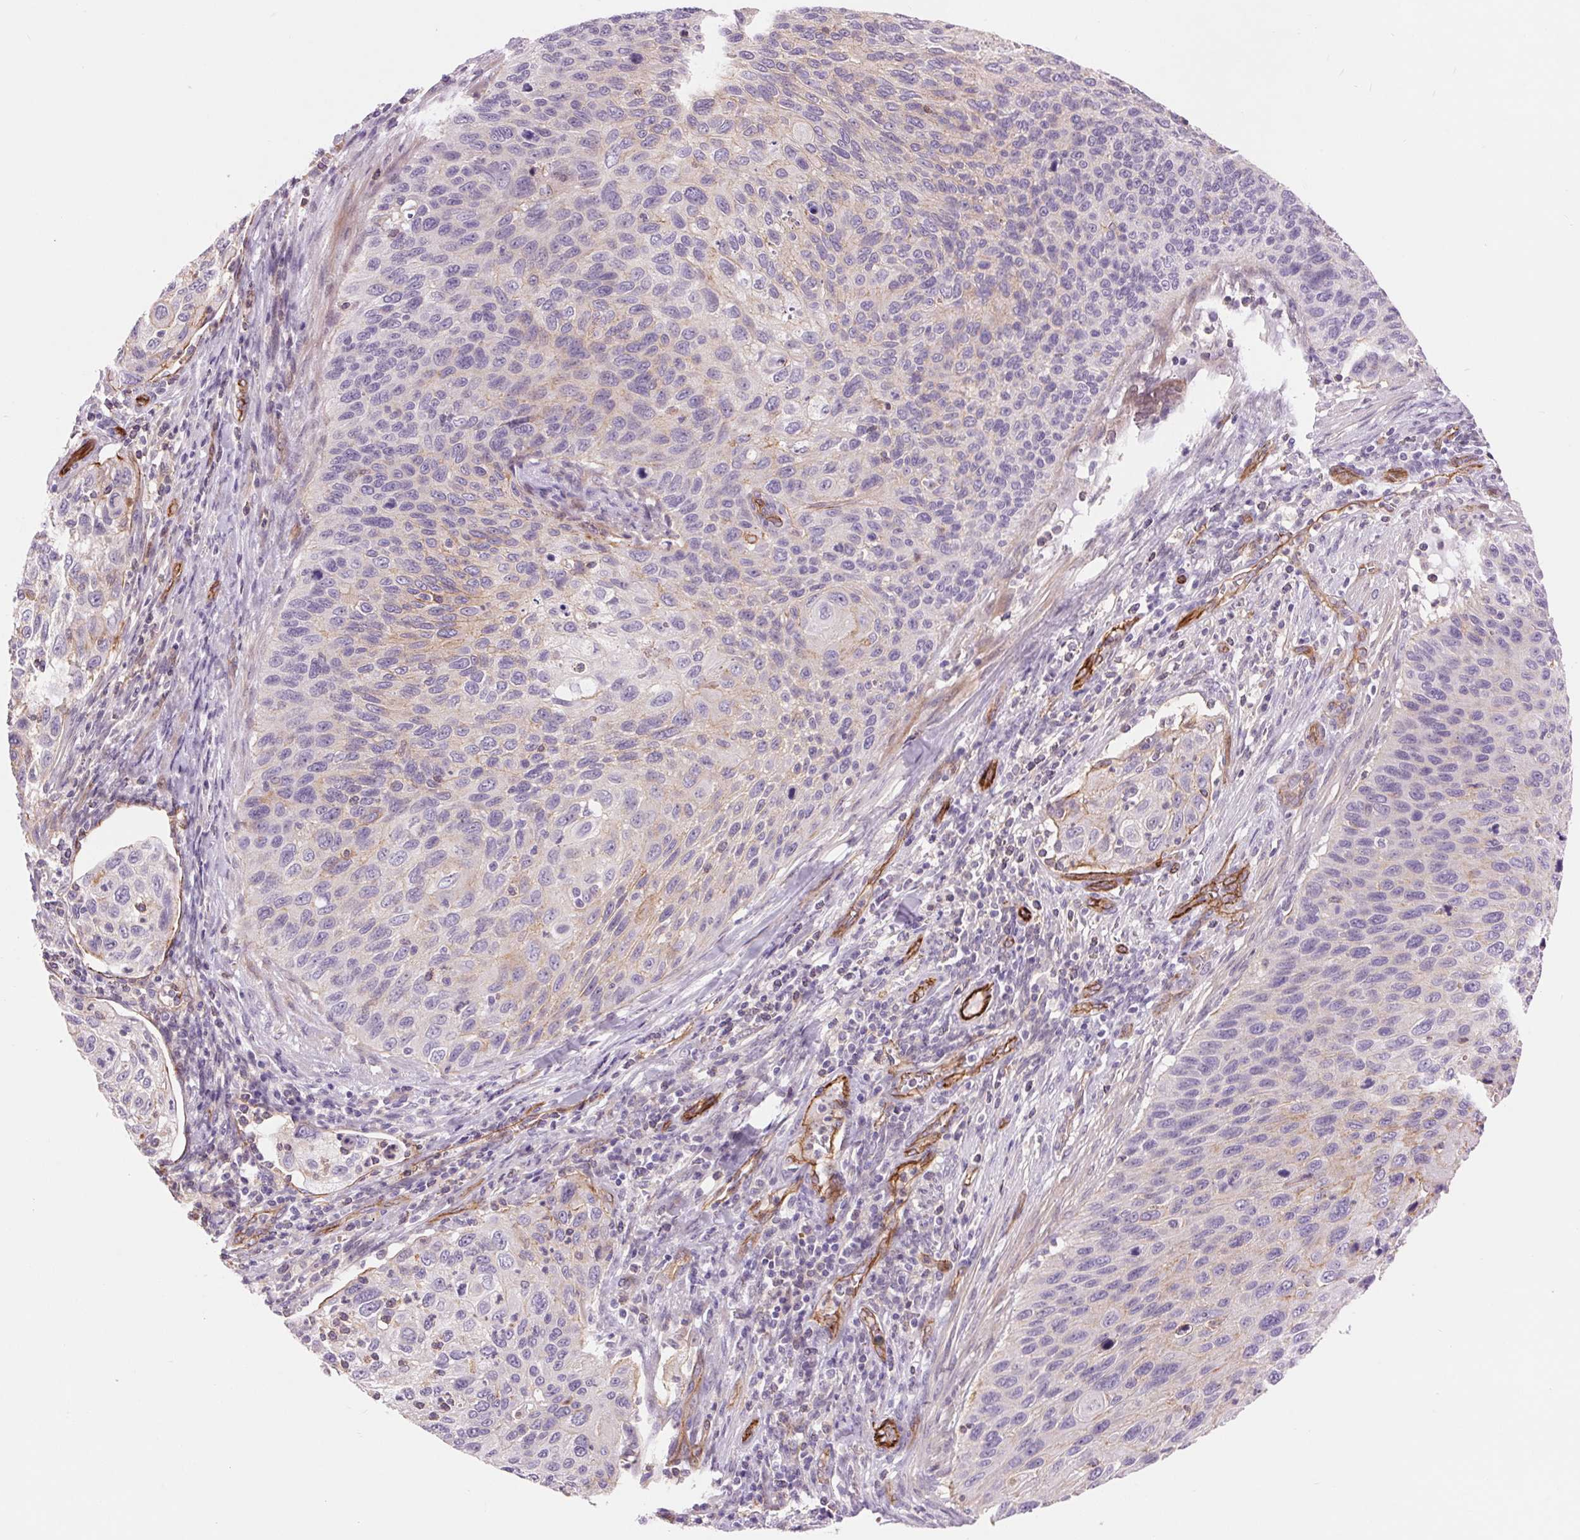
{"staining": {"intensity": "negative", "quantity": "none", "location": "none"}, "tissue": "cervical cancer", "cell_type": "Tumor cells", "image_type": "cancer", "snomed": [{"axis": "morphology", "description": "Squamous cell carcinoma, NOS"}, {"axis": "topography", "description": "Cervix"}], "caption": "Histopathology image shows no protein expression in tumor cells of cervical cancer (squamous cell carcinoma) tissue.", "gene": "DIXDC1", "patient": {"sex": "female", "age": 70}}